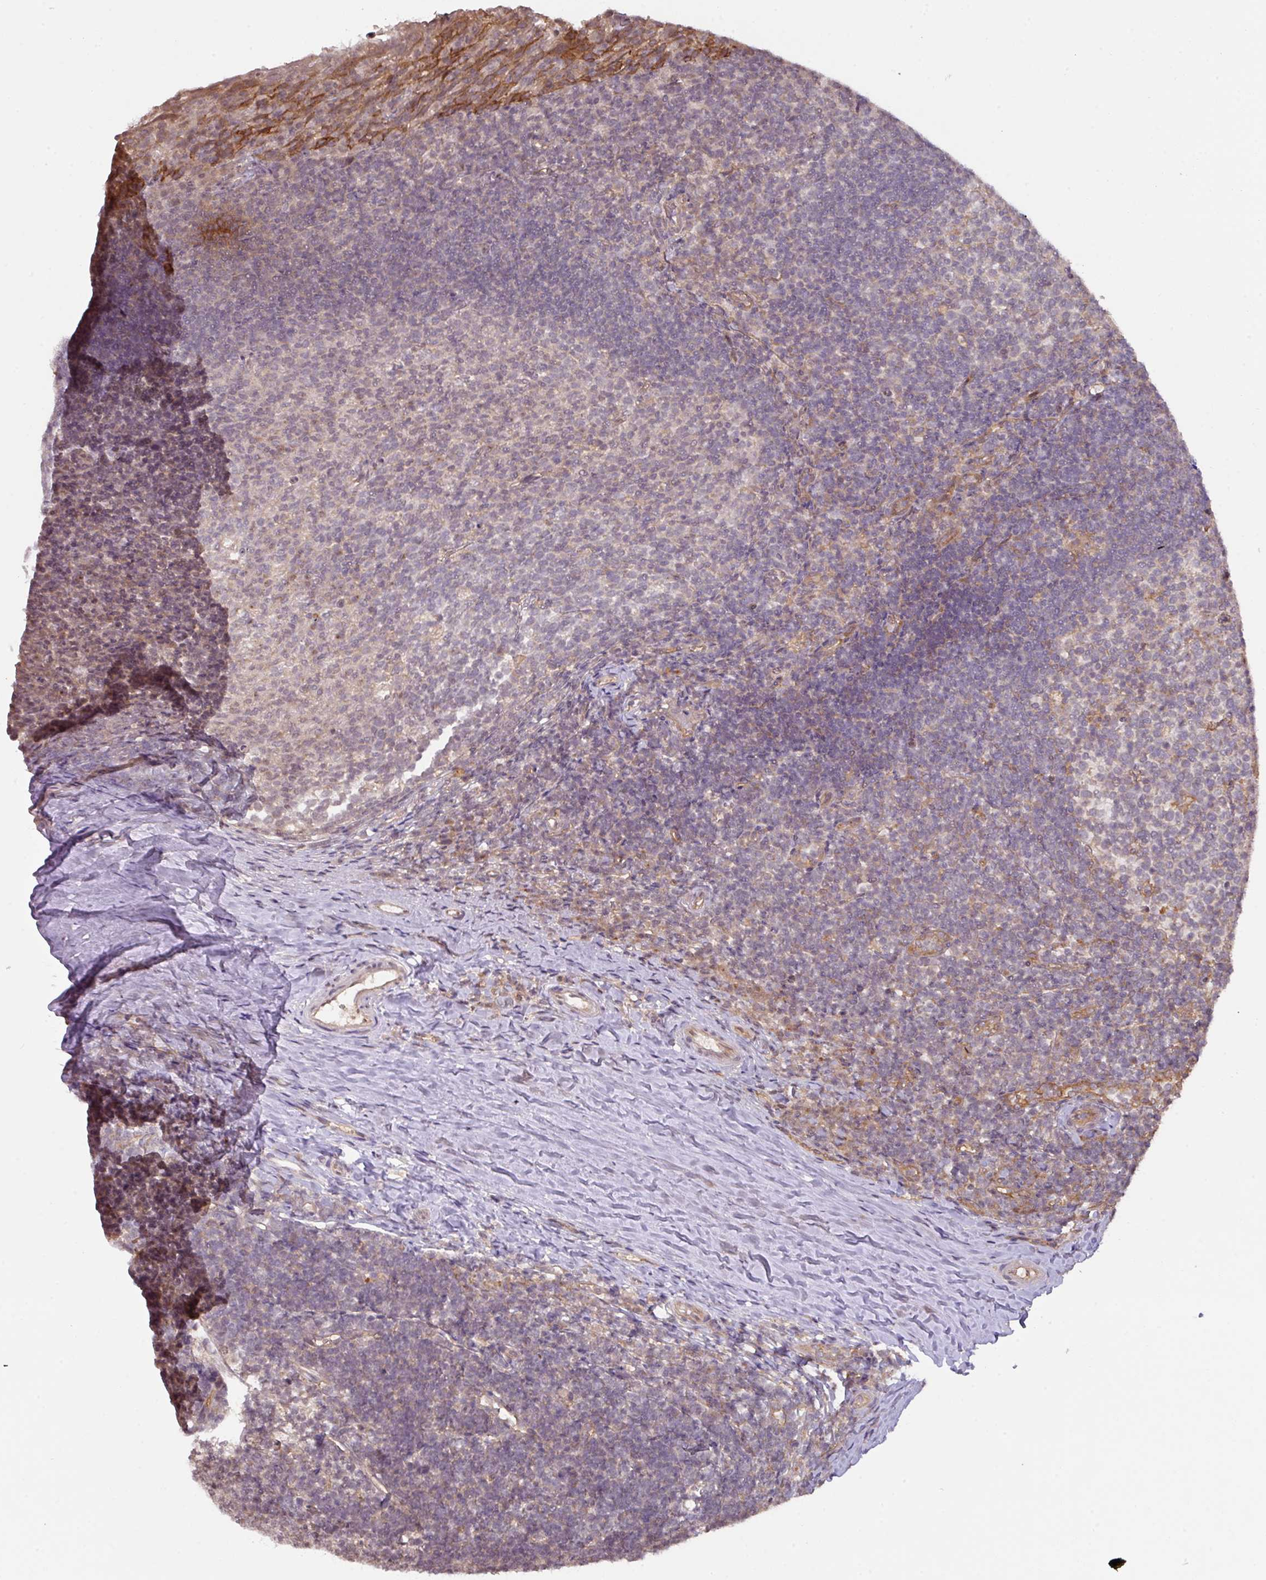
{"staining": {"intensity": "weak", "quantity": "25%-75%", "location": "cytoplasmic/membranous"}, "tissue": "tonsil", "cell_type": "Germinal center cells", "image_type": "normal", "snomed": [{"axis": "morphology", "description": "Normal tissue, NOS"}, {"axis": "topography", "description": "Tonsil"}], "caption": "Approximately 25%-75% of germinal center cells in unremarkable tonsil reveal weak cytoplasmic/membranous protein positivity as visualized by brown immunohistochemical staining.", "gene": "CYFIP2", "patient": {"sex": "female", "age": 10}}